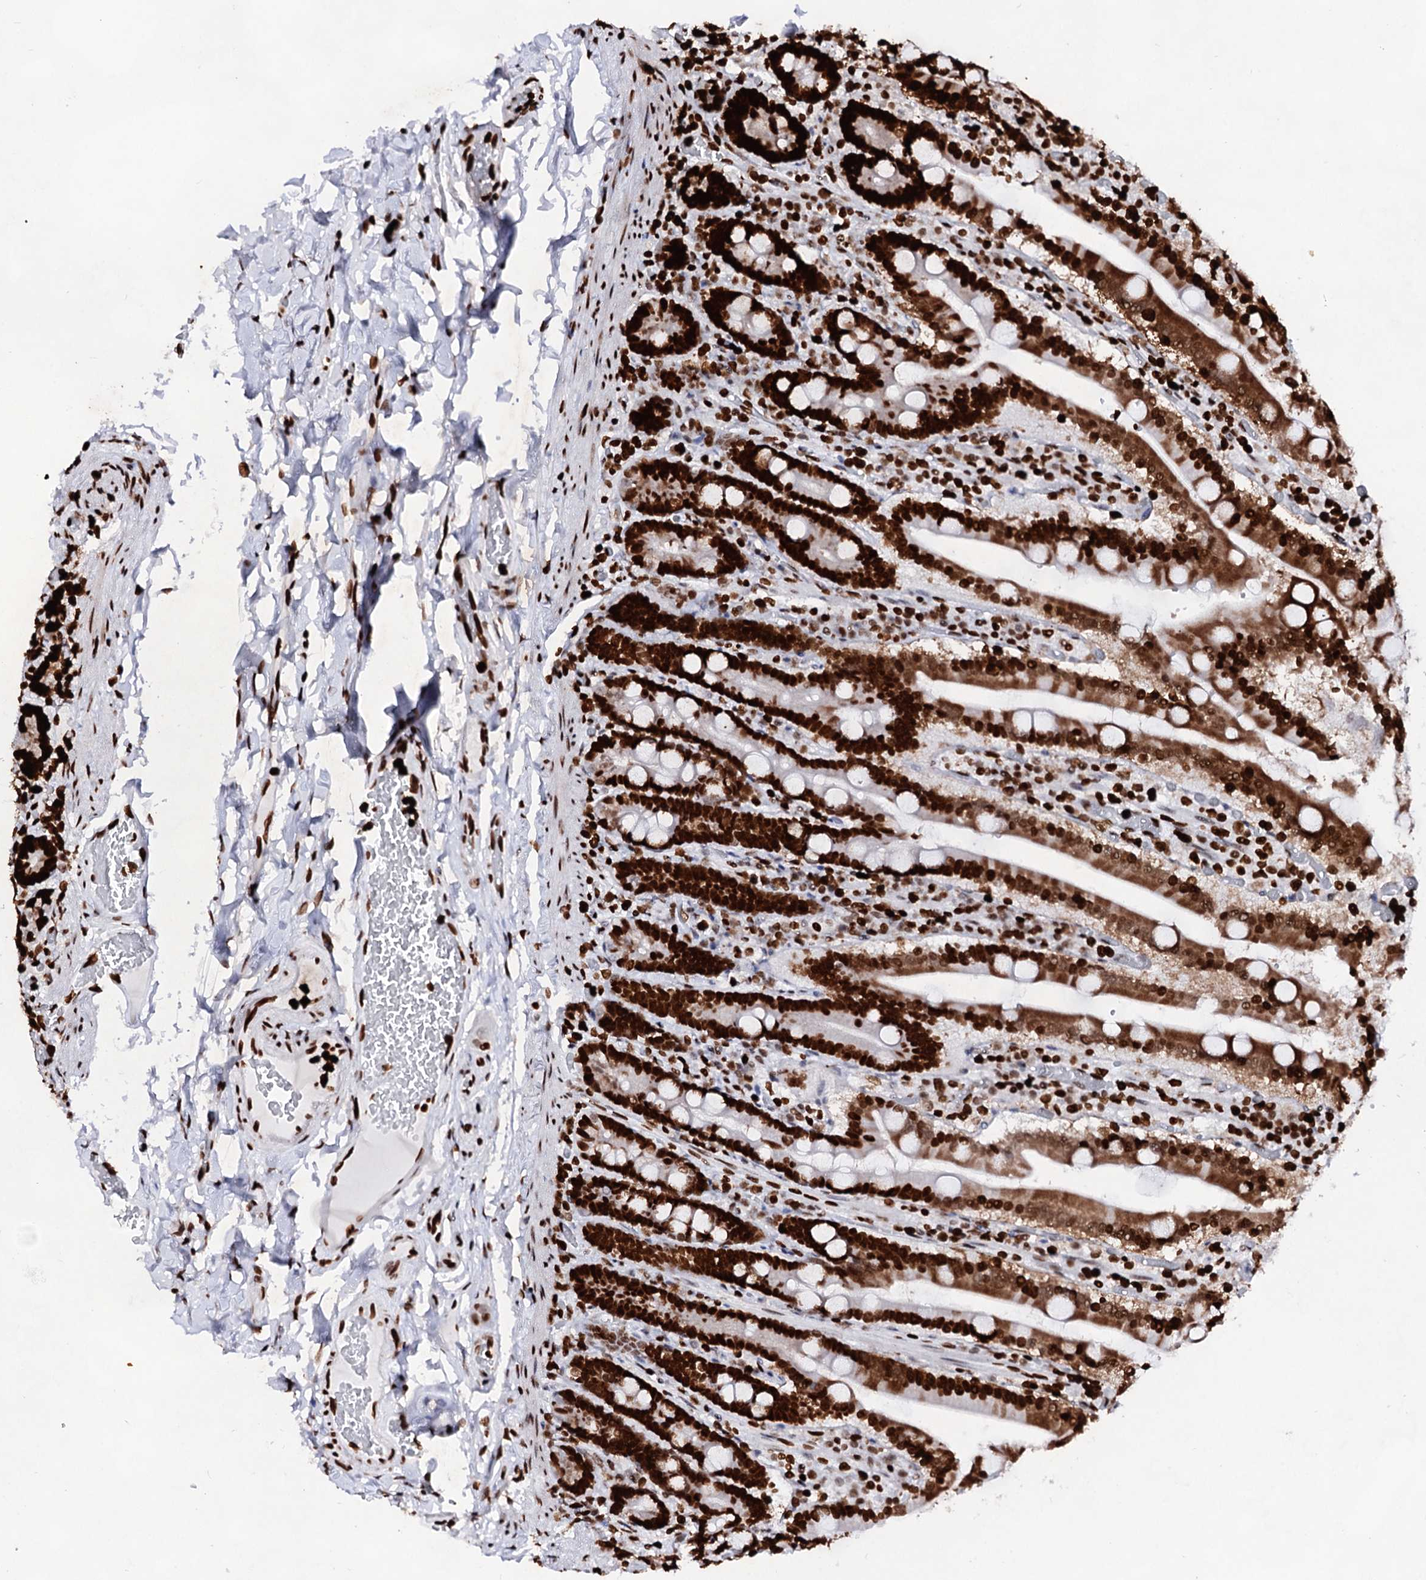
{"staining": {"intensity": "strong", "quantity": ">75%", "location": "nuclear"}, "tissue": "duodenum", "cell_type": "Glandular cells", "image_type": "normal", "snomed": [{"axis": "morphology", "description": "Normal tissue, NOS"}, {"axis": "topography", "description": "Duodenum"}], "caption": "This image reveals immunohistochemistry (IHC) staining of benign human duodenum, with high strong nuclear staining in approximately >75% of glandular cells.", "gene": "HMGB2", "patient": {"sex": "female", "age": 62}}